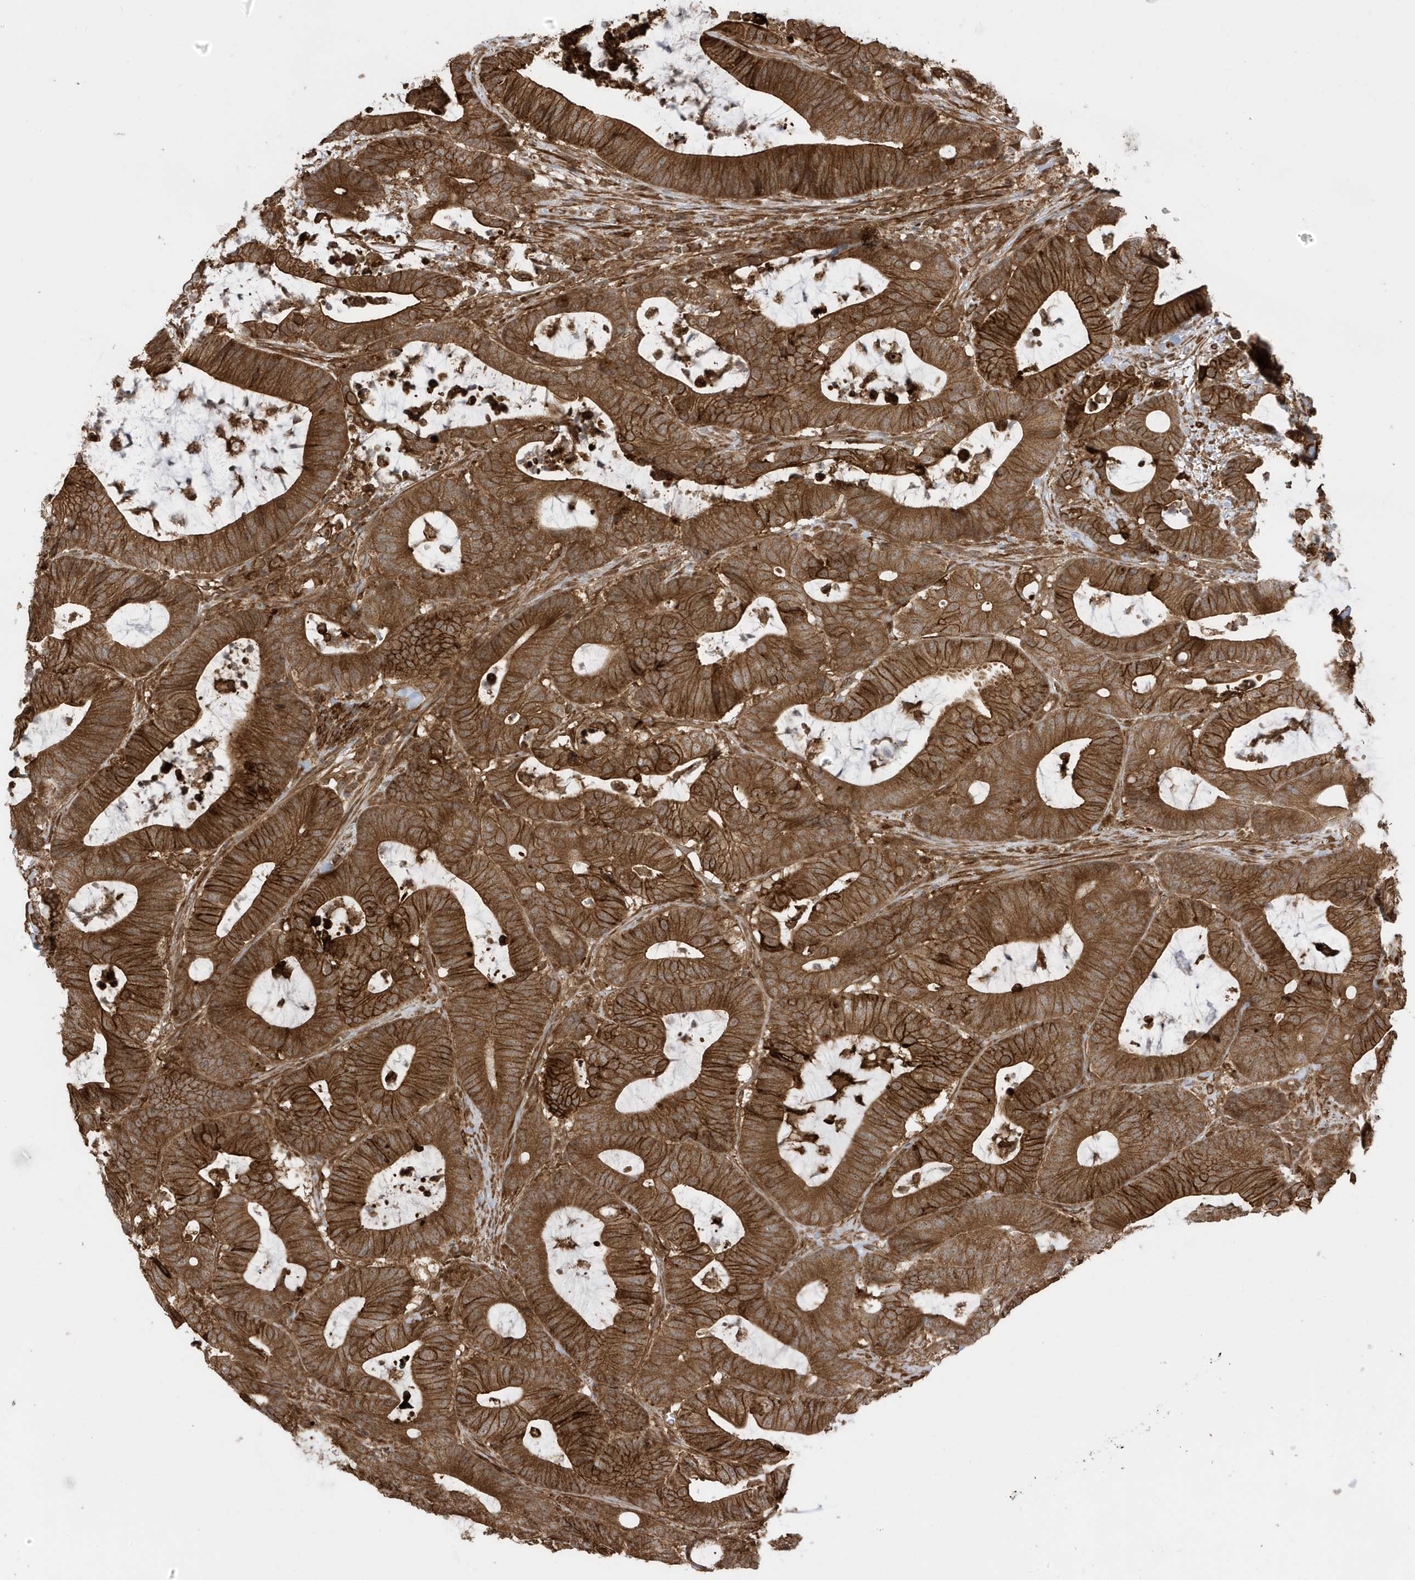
{"staining": {"intensity": "strong", "quantity": ">75%", "location": "cytoplasmic/membranous"}, "tissue": "colorectal cancer", "cell_type": "Tumor cells", "image_type": "cancer", "snomed": [{"axis": "morphology", "description": "Adenocarcinoma, NOS"}, {"axis": "topography", "description": "Colon"}], "caption": "Adenocarcinoma (colorectal) stained with a protein marker demonstrates strong staining in tumor cells.", "gene": "CDC42EP3", "patient": {"sex": "female", "age": 84}}